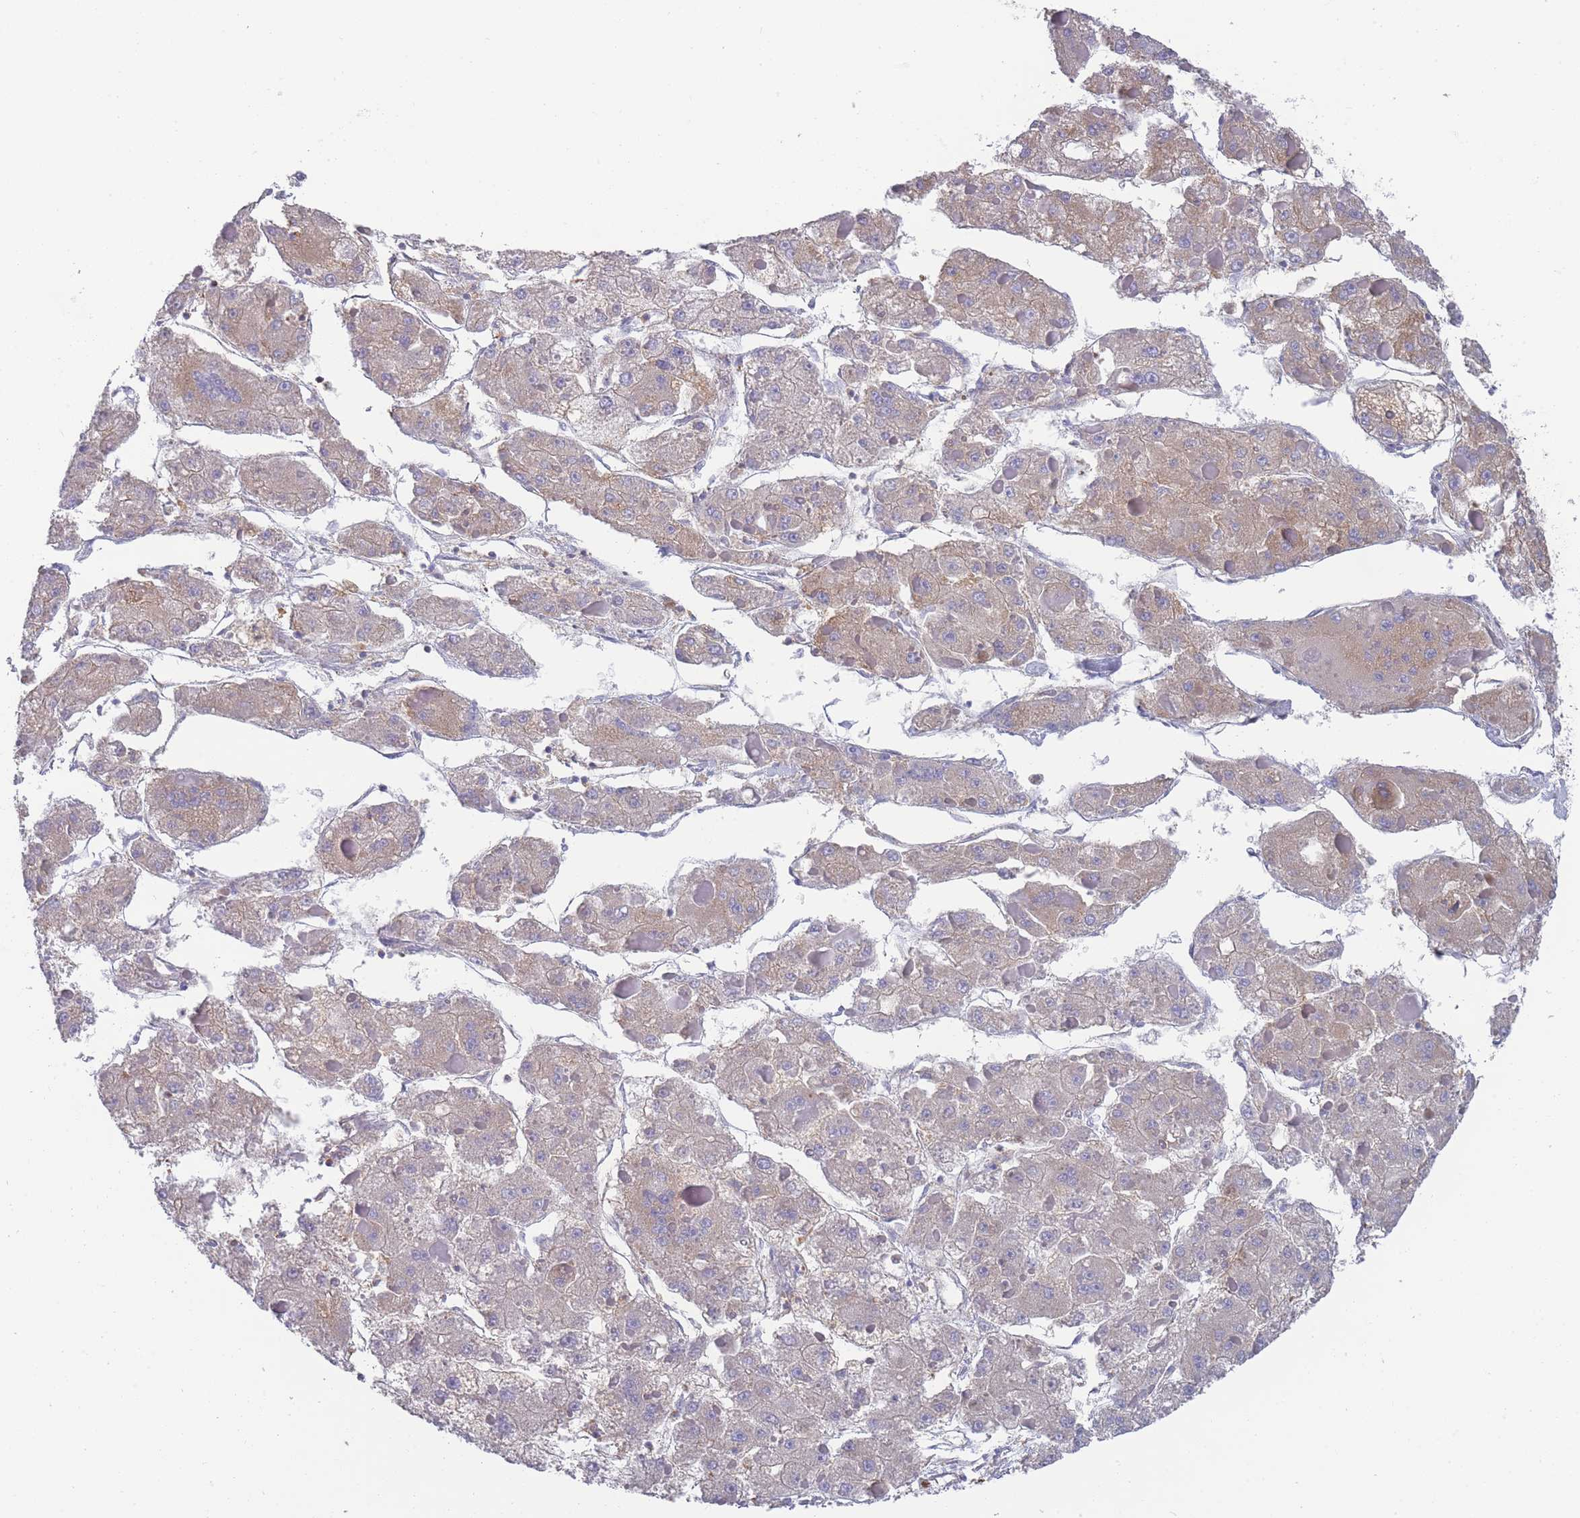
{"staining": {"intensity": "weak", "quantity": "<25%", "location": "cytoplasmic/membranous"}, "tissue": "liver cancer", "cell_type": "Tumor cells", "image_type": "cancer", "snomed": [{"axis": "morphology", "description": "Carcinoma, Hepatocellular, NOS"}, {"axis": "topography", "description": "Liver"}], "caption": "An immunohistochemistry (IHC) image of liver cancer (hepatocellular carcinoma) is shown. There is no staining in tumor cells of liver cancer (hepatocellular carcinoma). (DAB immunohistochemistry with hematoxylin counter stain).", "gene": "SCCPDH", "patient": {"sex": "female", "age": 73}}